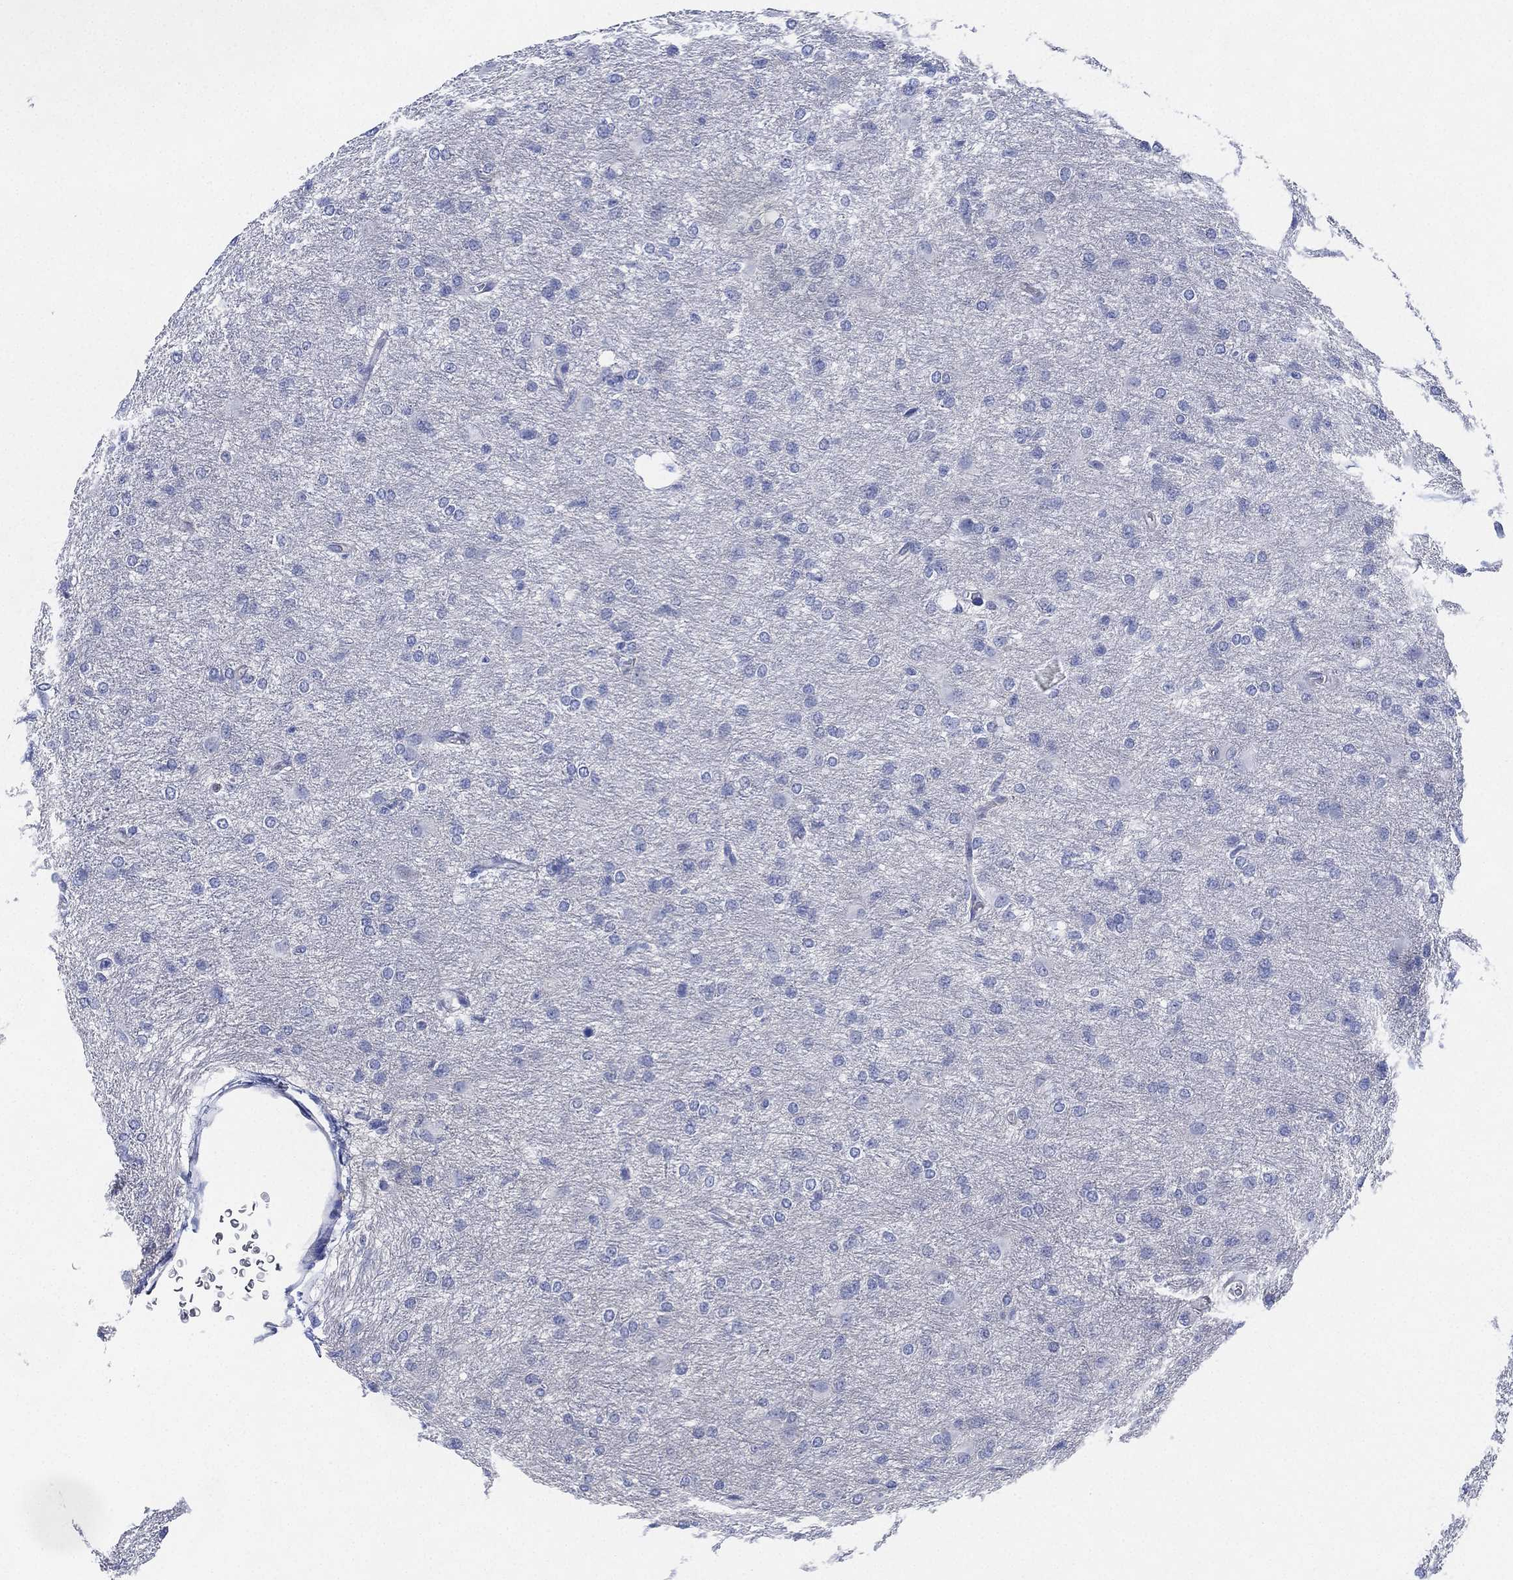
{"staining": {"intensity": "negative", "quantity": "none", "location": "none"}, "tissue": "glioma", "cell_type": "Tumor cells", "image_type": "cancer", "snomed": [{"axis": "morphology", "description": "Glioma, malignant, High grade"}, {"axis": "topography", "description": "Brain"}], "caption": "Tumor cells show no significant protein expression in malignant glioma (high-grade).", "gene": "CCDC70", "patient": {"sex": "male", "age": 68}}